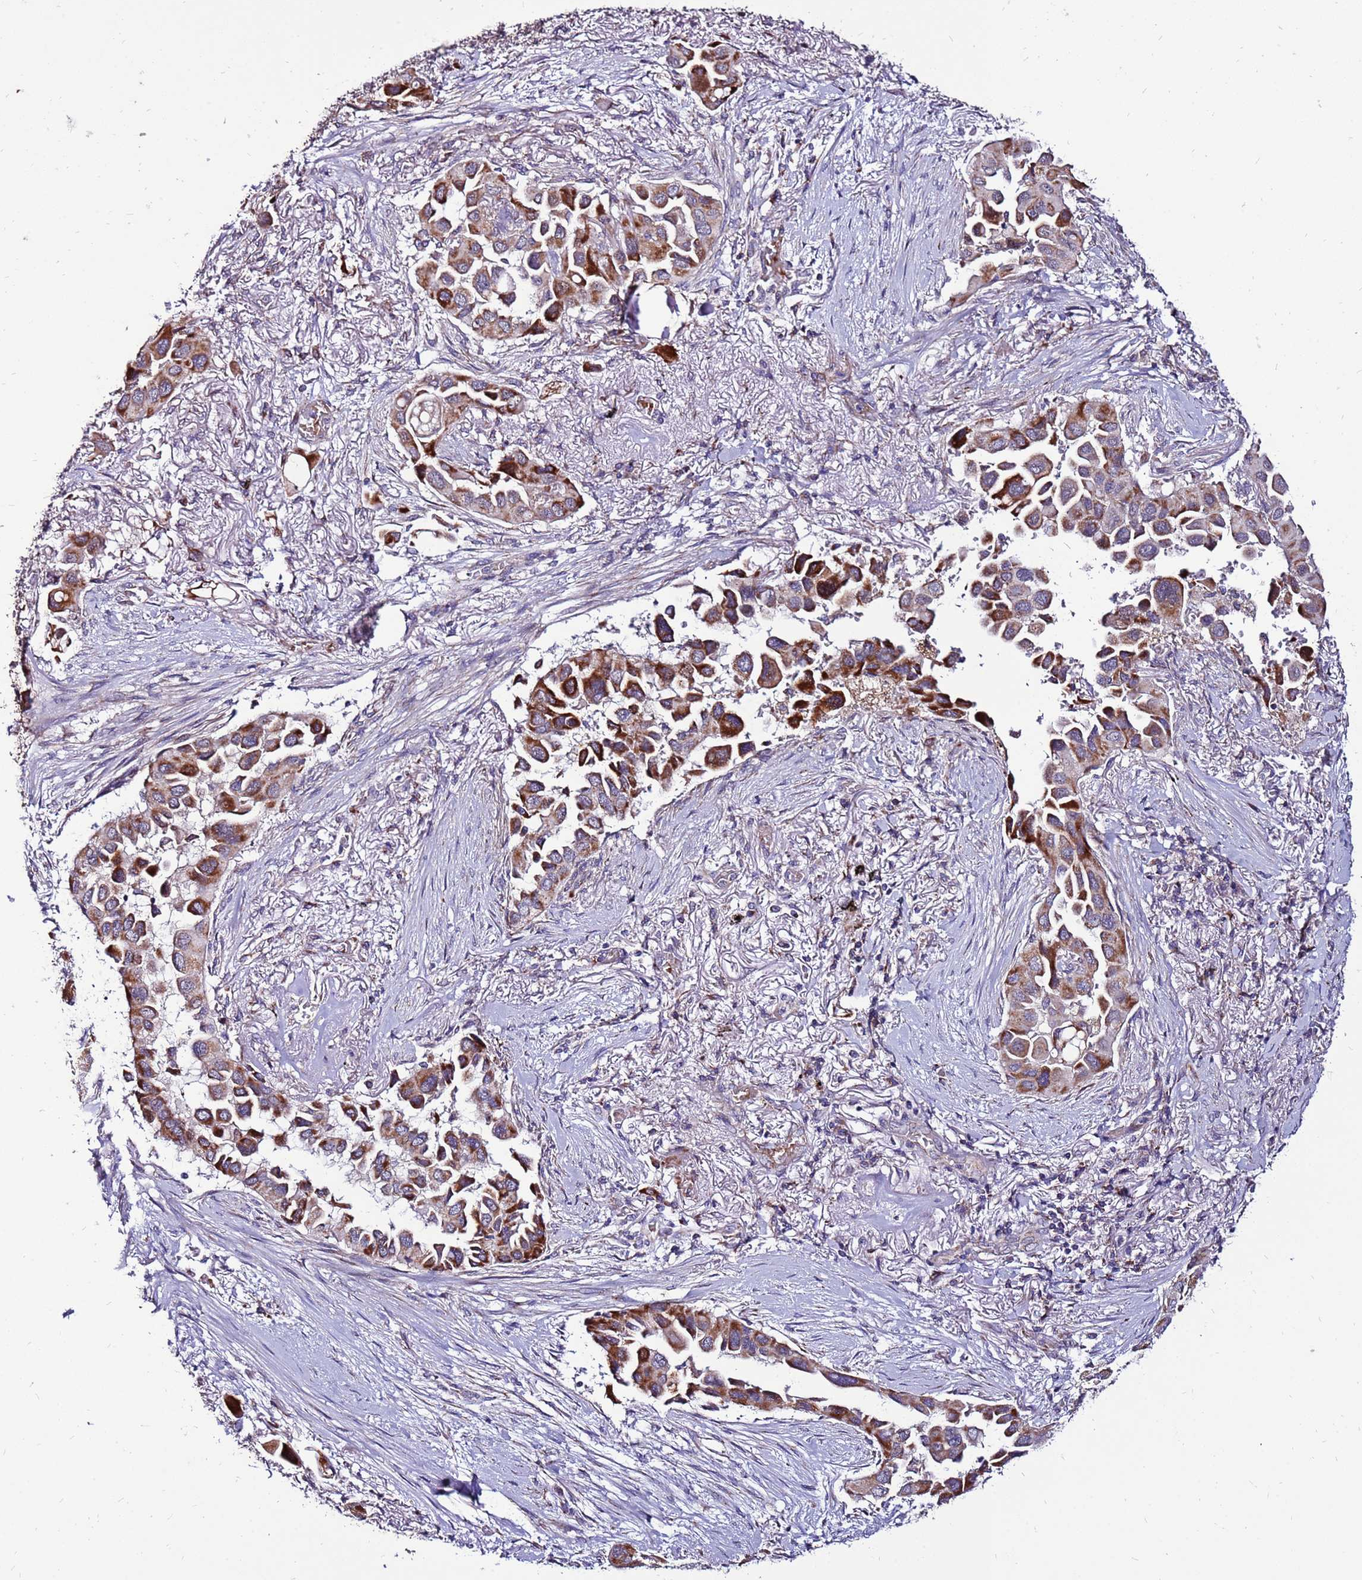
{"staining": {"intensity": "strong", "quantity": ">75%", "location": "cytoplasmic/membranous"}, "tissue": "lung cancer", "cell_type": "Tumor cells", "image_type": "cancer", "snomed": [{"axis": "morphology", "description": "Adenocarcinoma, NOS"}, {"axis": "topography", "description": "Lung"}], "caption": "Adenocarcinoma (lung) tissue reveals strong cytoplasmic/membranous staining in approximately >75% of tumor cells, visualized by immunohistochemistry. (IHC, brightfield microscopy, high magnification).", "gene": "SPSB3", "patient": {"sex": "female", "age": 76}}